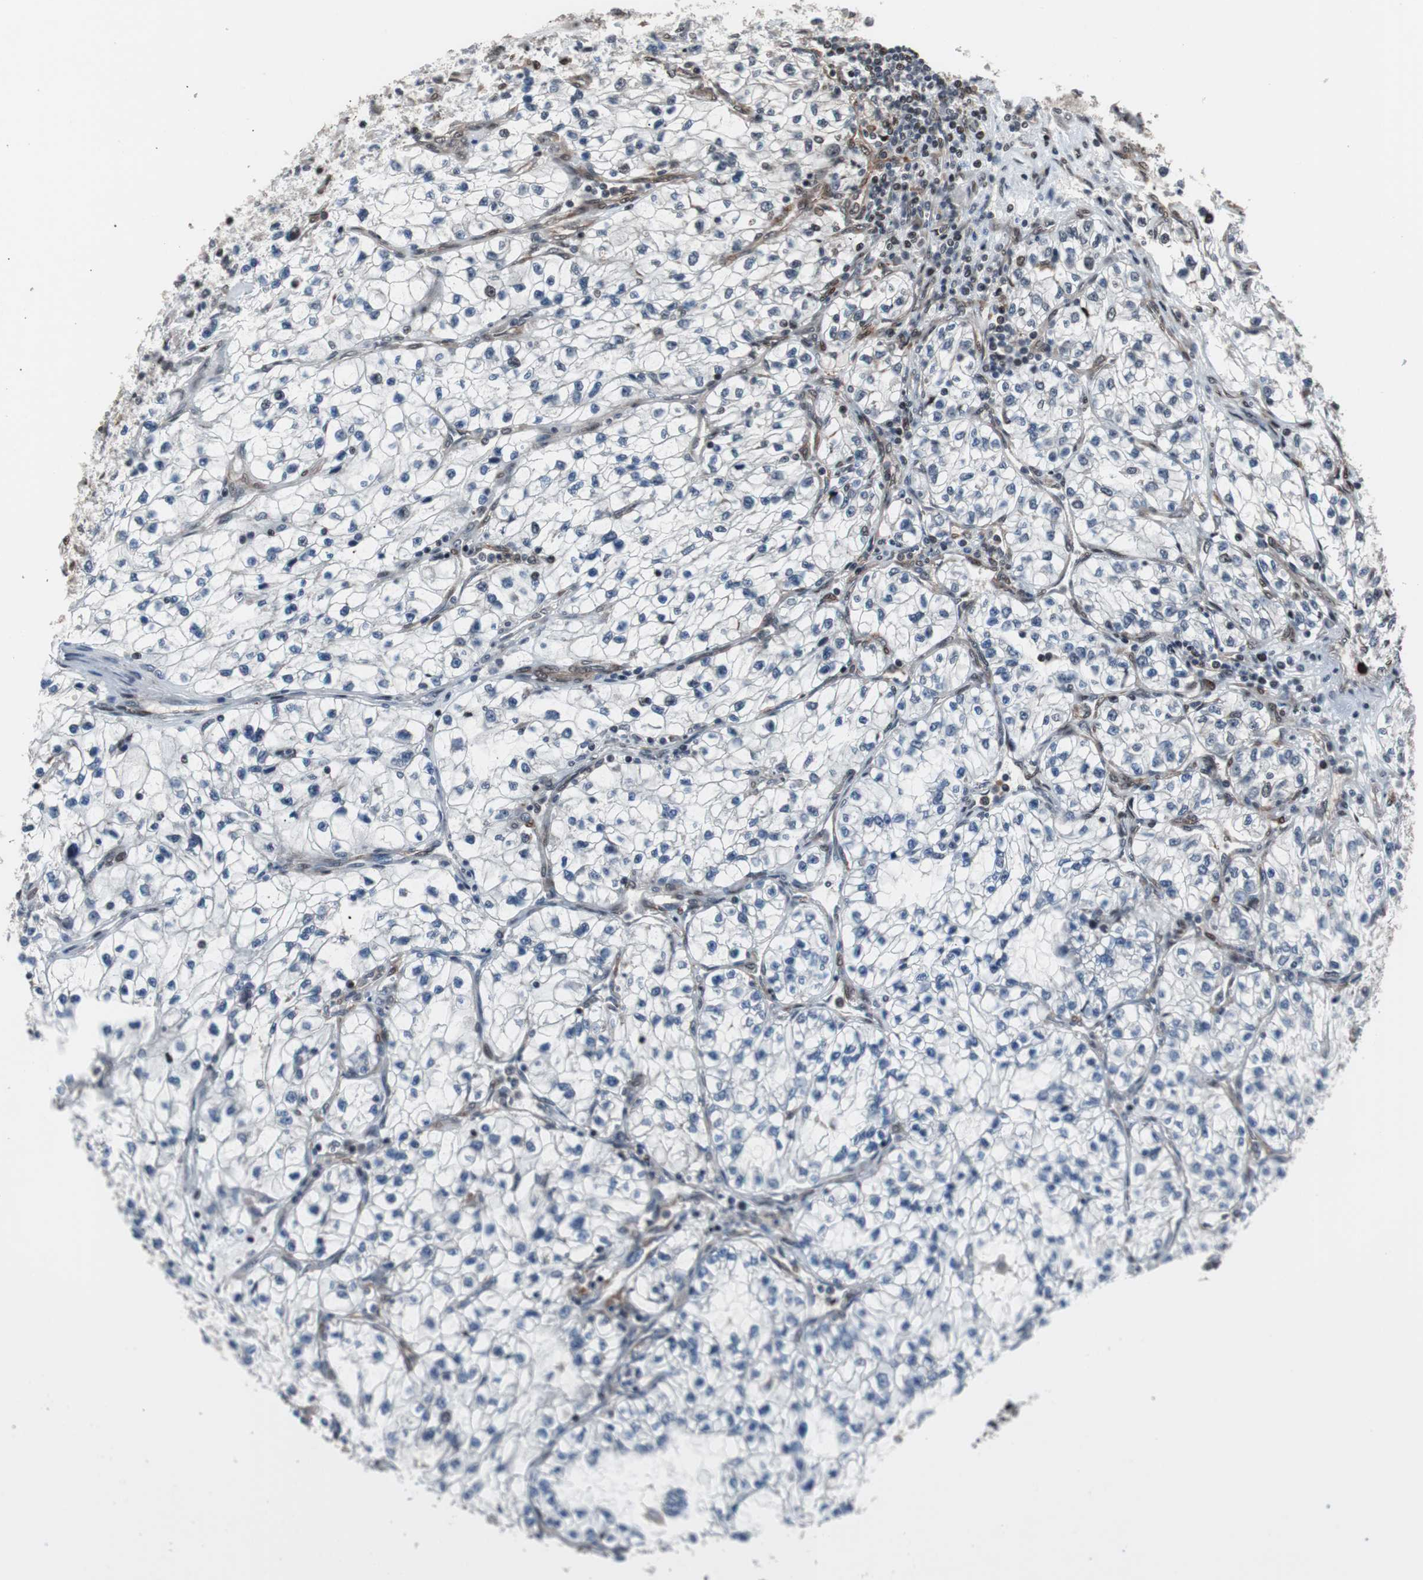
{"staining": {"intensity": "weak", "quantity": "<25%", "location": "nuclear"}, "tissue": "renal cancer", "cell_type": "Tumor cells", "image_type": "cancer", "snomed": [{"axis": "morphology", "description": "Adenocarcinoma, NOS"}, {"axis": "topography", "description": "Kidney"}], "caption": "A high-resolution image shows IHC staining of adenocarcinoma (renal), which demonstrates no significant positivity in tumor cells.", "gene": "POGZ", "patient": {"sex": "female", "age": 57}}